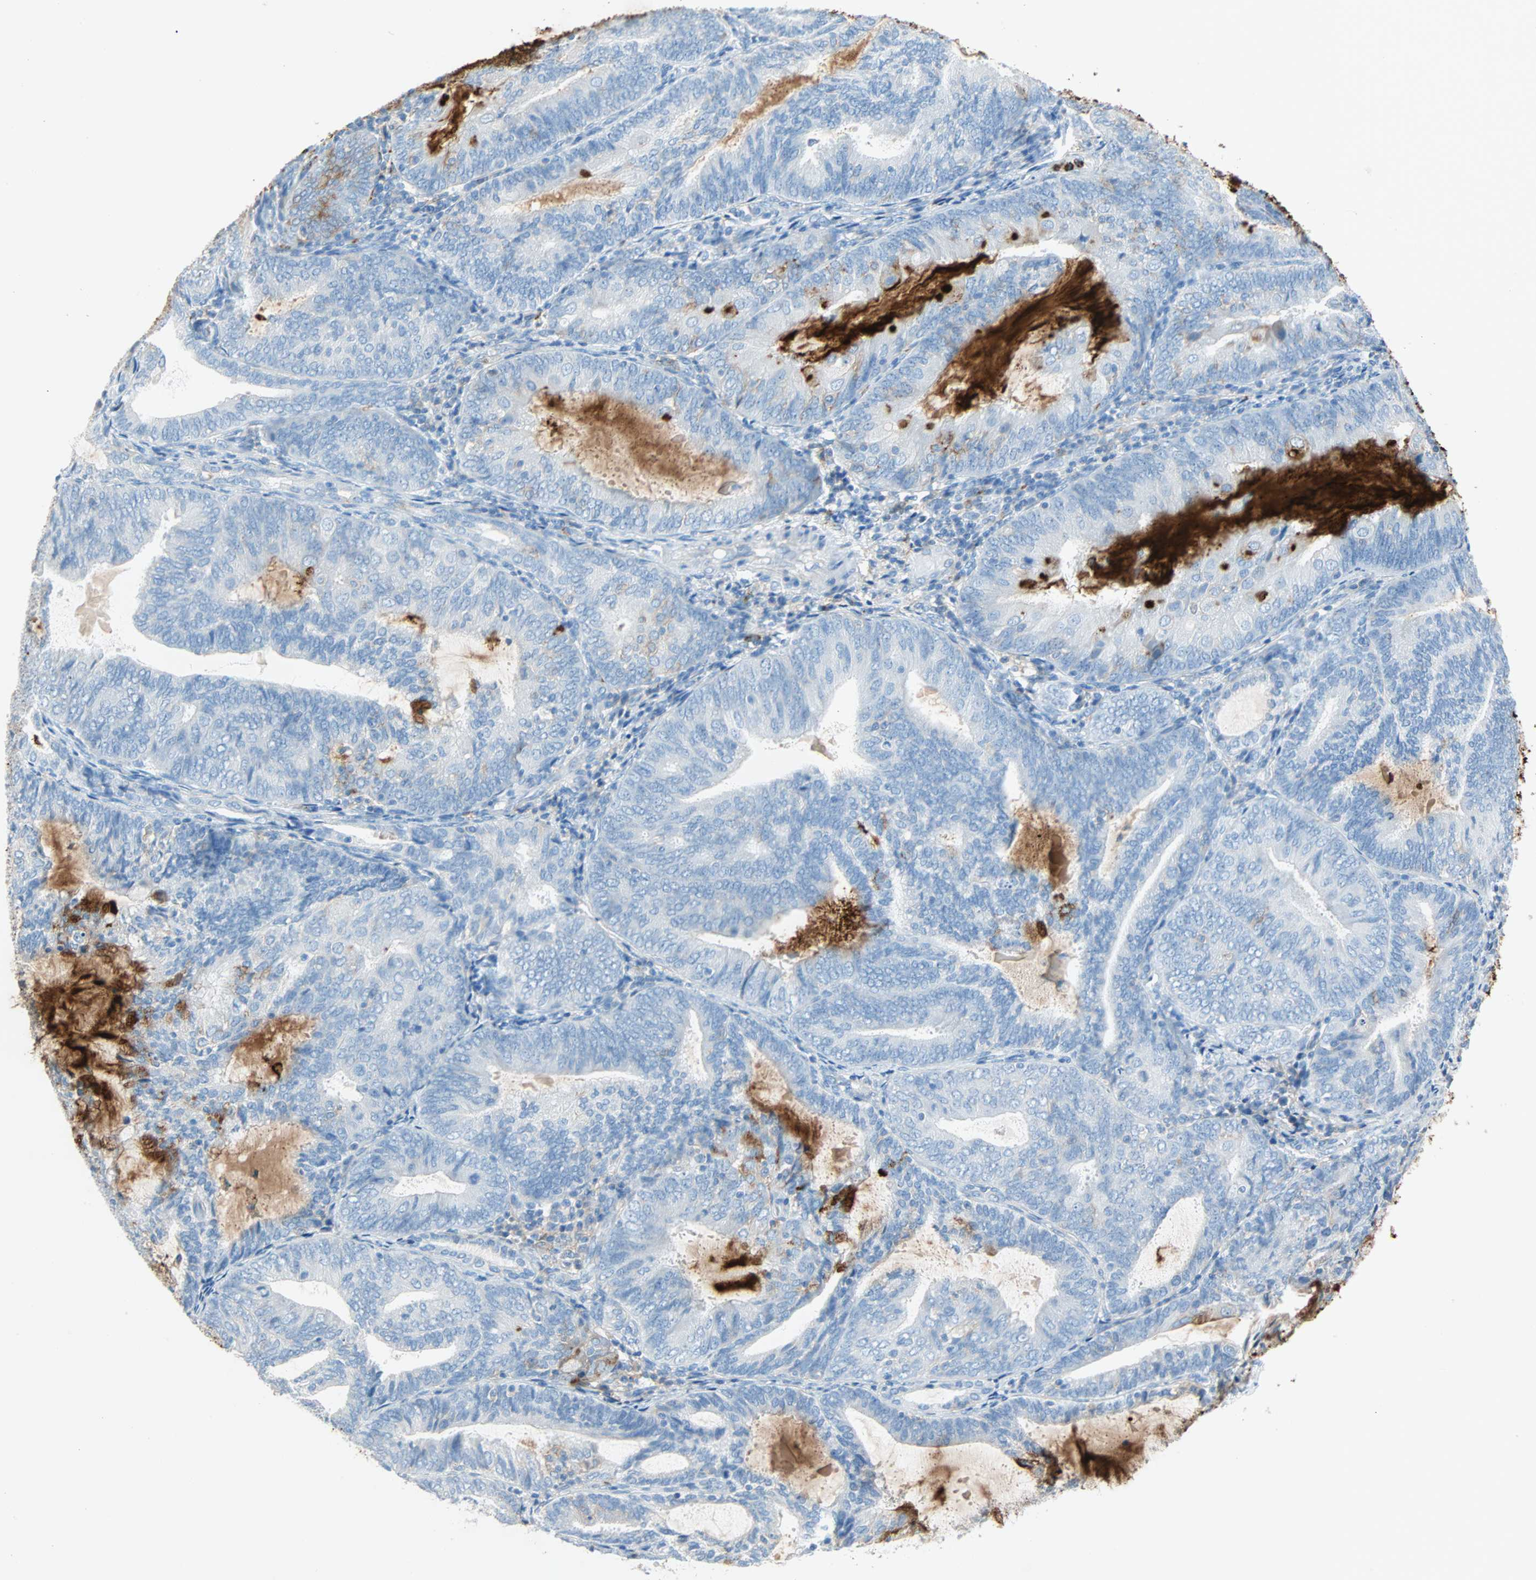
{"staining": {"intensity": "strong", "quantity": "<25%", "location": "cytoplasmic/membranous"}, "tissue": "endometrial cancer", "cell_type": "Tumor cells", "image_type": "cancer", "snomed": [{"axis": "morphology", "description": "Adenocarcinoma, NOS"}, {"axis": "topography", "description": "Endometrium"}], "caption": "High-magnification brightfield microscopy of endometrial cancer stained with DAB (3,3'-diaminobenzidine) (brown) and counterstained with hematoxylin (blue). tumor cells exhibit strong cytoplasmic/membranous expression is identified in approximately<25% of cells.", "gene": "CLEC4A", "patient": {"sex": "female", "age": 81}}